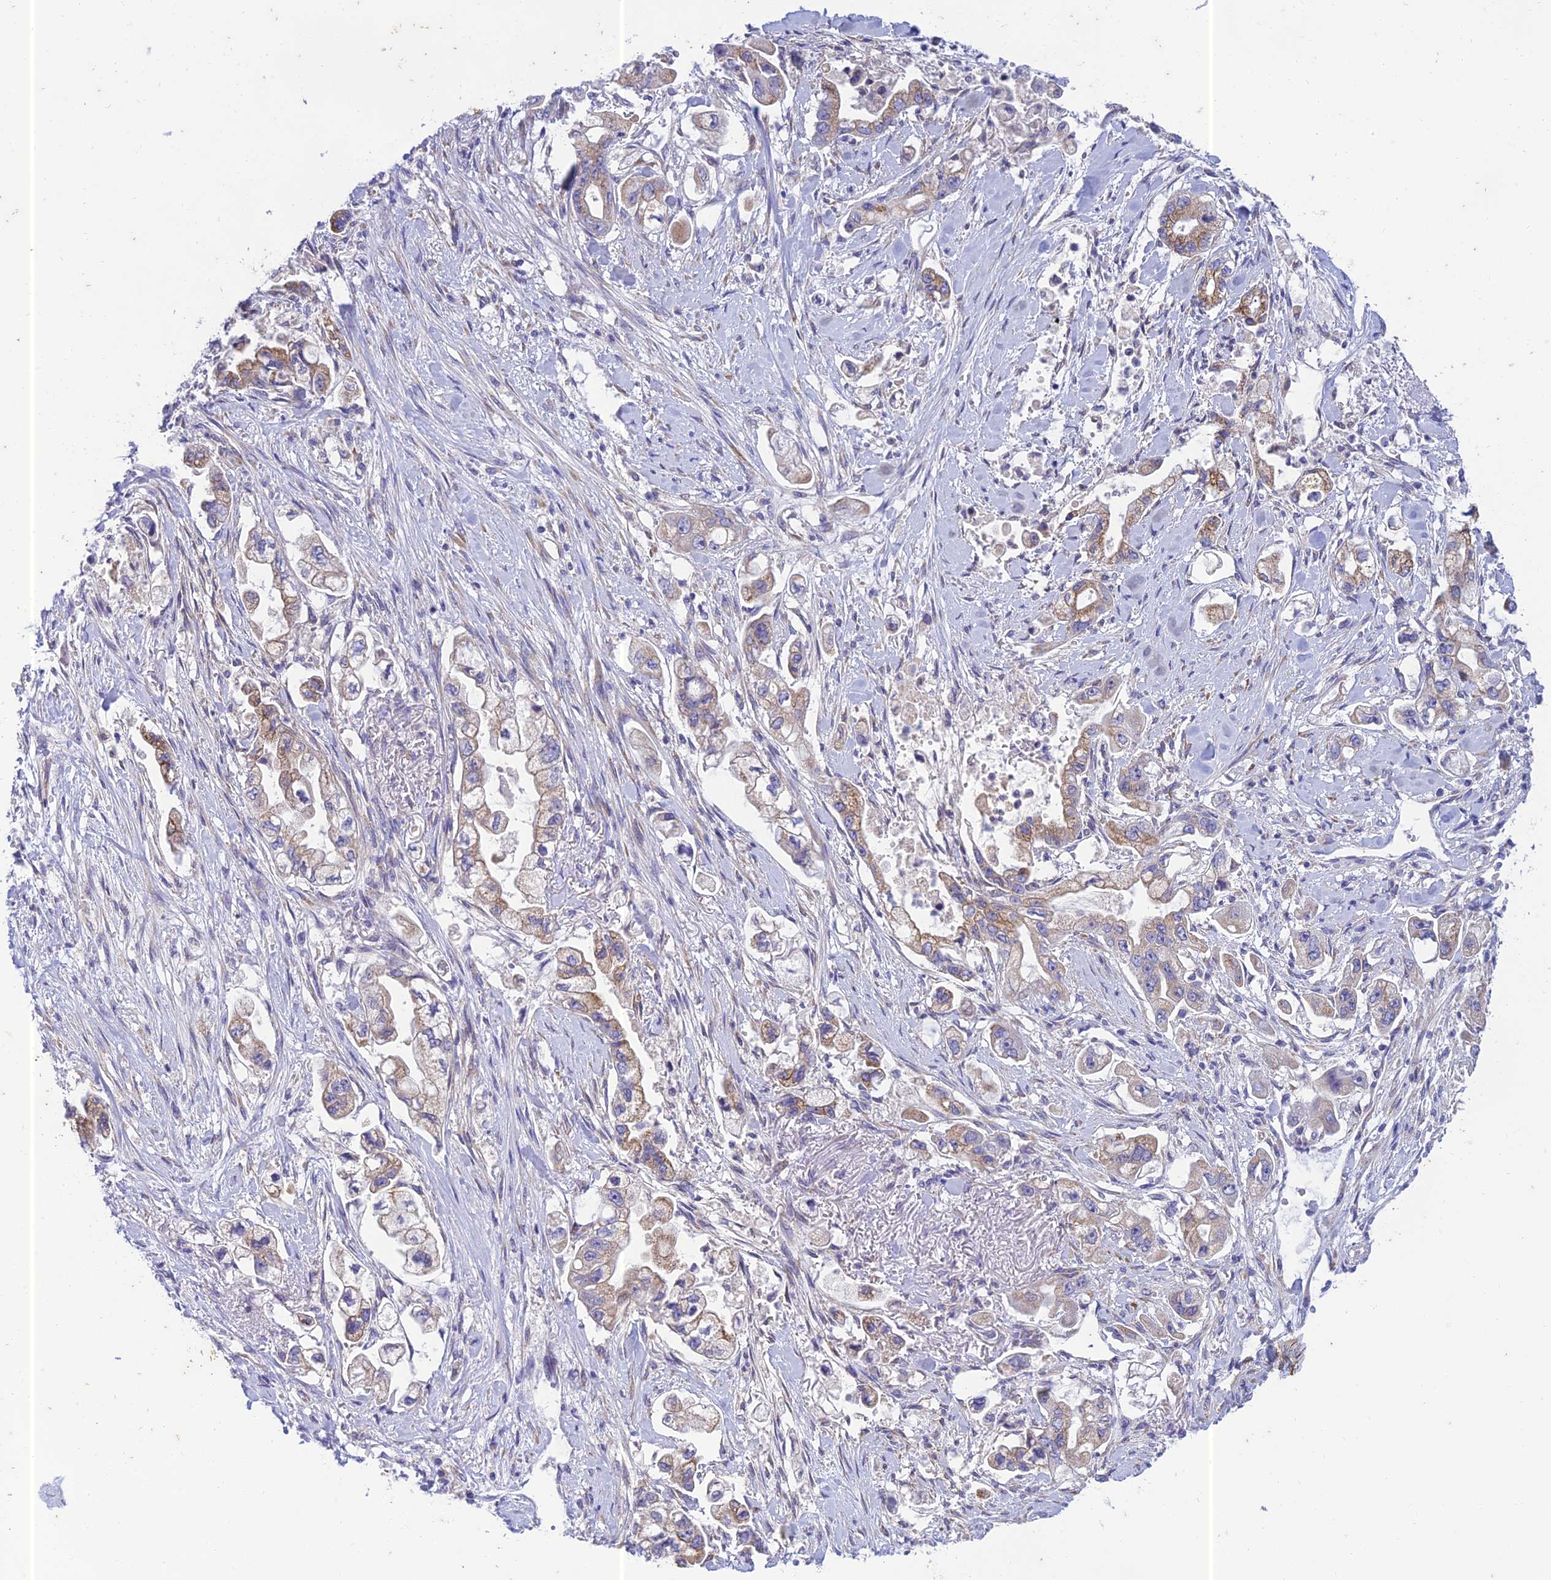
{"staining": {"intensity": "moderate", "quantity": "25%-75%", "location": "cytoplasmic/membranous"}, "tissue": "stomach cancer", "cell_type": "Tumor cells", "image_type": "cancer", "snomed": [{"axis": "morphology", "description": "Adenocarcinoma, NOS"}, {"axis": "topography", "description": "Stomach"}], "caption": "Protein analysis of adenocarcinoma (stomach) tissue demonstrates moderate cytoplasmic/membranous expression in approximately 25%-75% of tumor cells.", "gene": "PTCD2", "patient": {"sex": "male", "age": 62}}